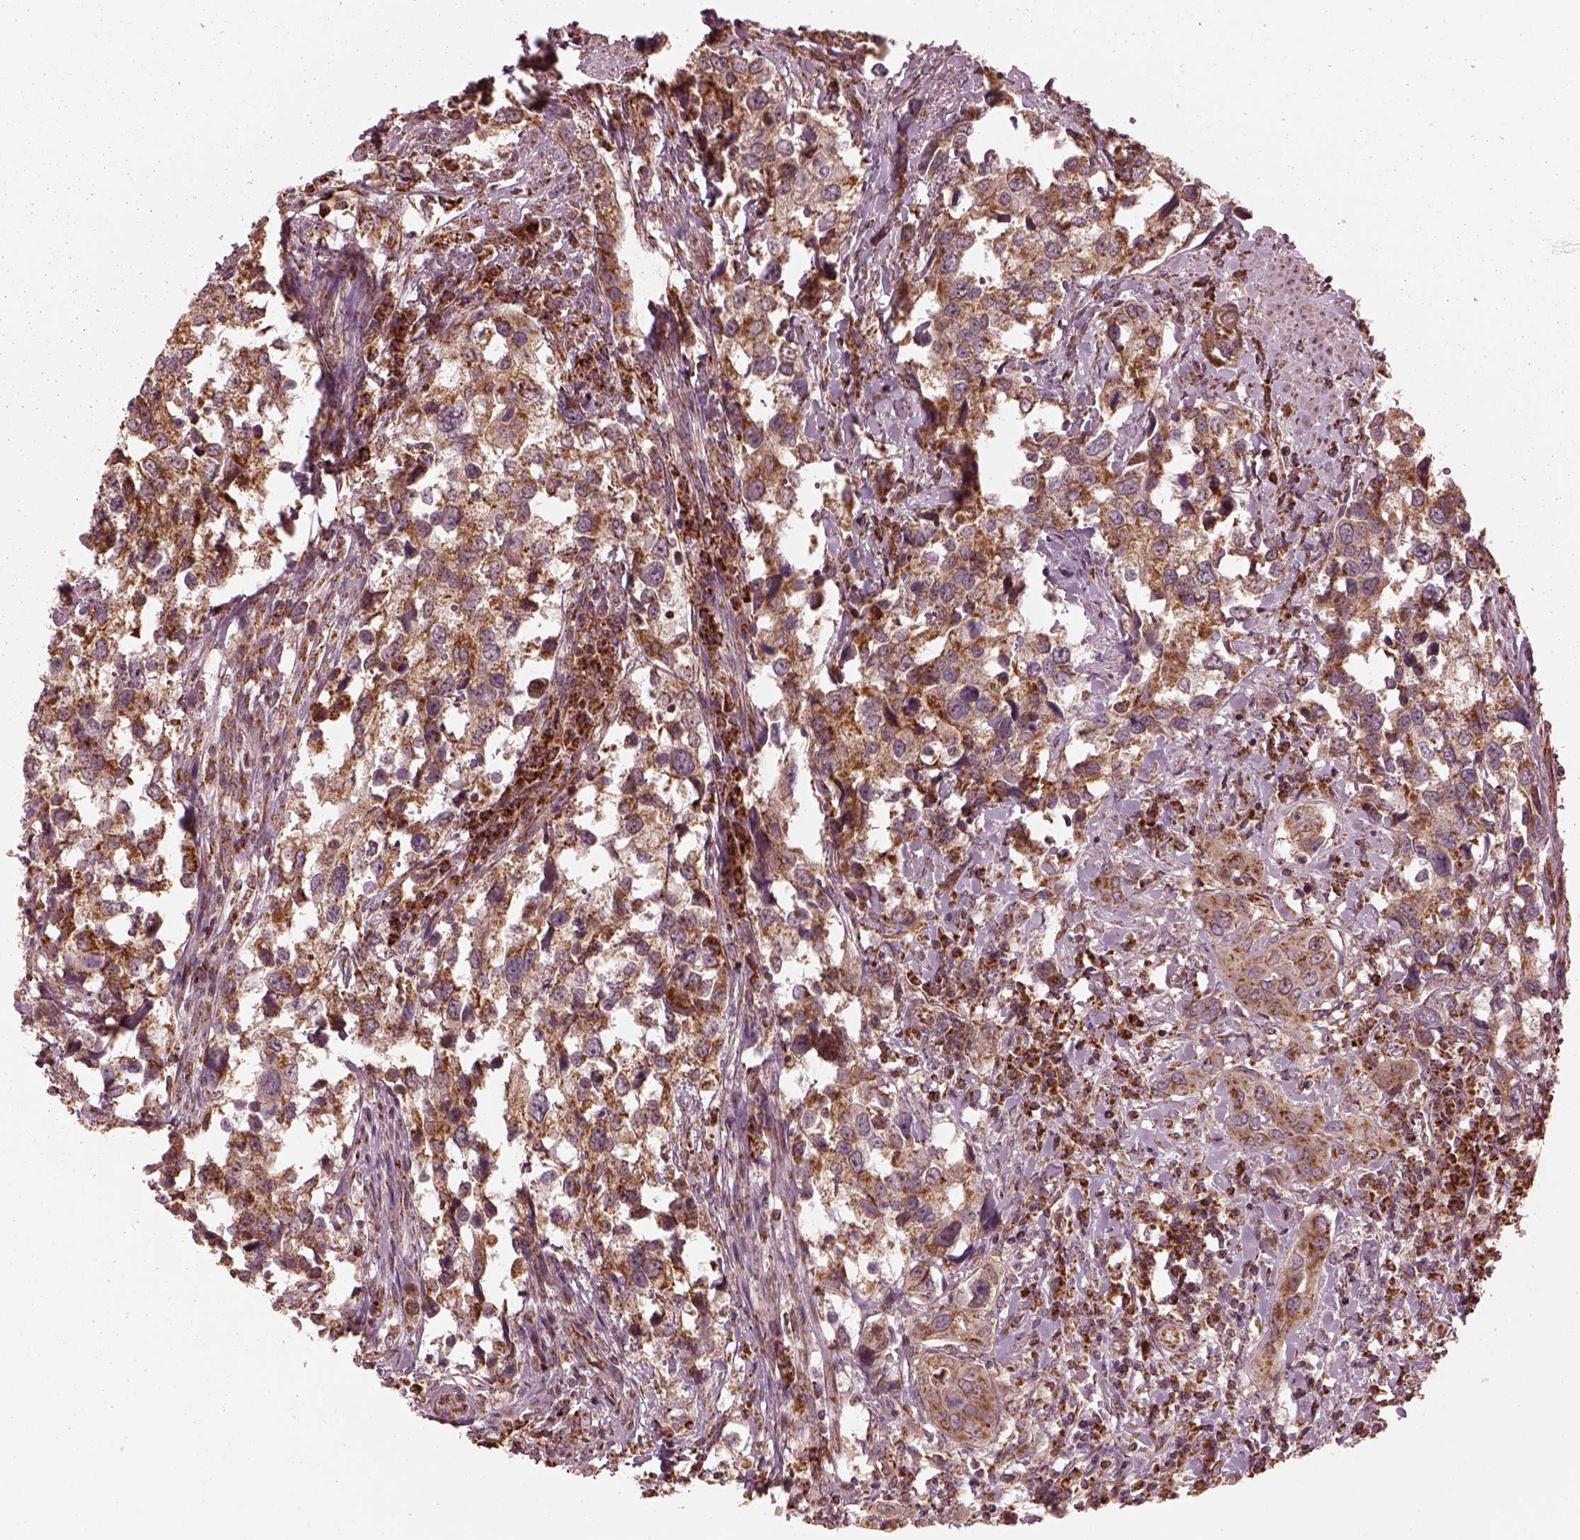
{"staining": {"intensity": "moderate", "quantity": "25%-75%", "location": "cytoplasmic/membranous"}, "tissue": "urothelial cancer", "cell_type": "Tumor cells", "image_type": "cancer", "snomed": [{"axis": "morphology", "description": "Urothelial carcinoma, NOS"}, {"axis": "morphology", "description": "Urothelial carcinoma, High grade"}, {"axis": "topography", "description": "Urinary bladder"}], "caption": "Transitional cell carcinoma stained for a protein (brown) demonstrates moderate cytoplasmic/membranous positive expression in about 25%-75% of tumor cells.", "gene": "NDUFB10", "patient": {"sex": "male", "age": 63}}